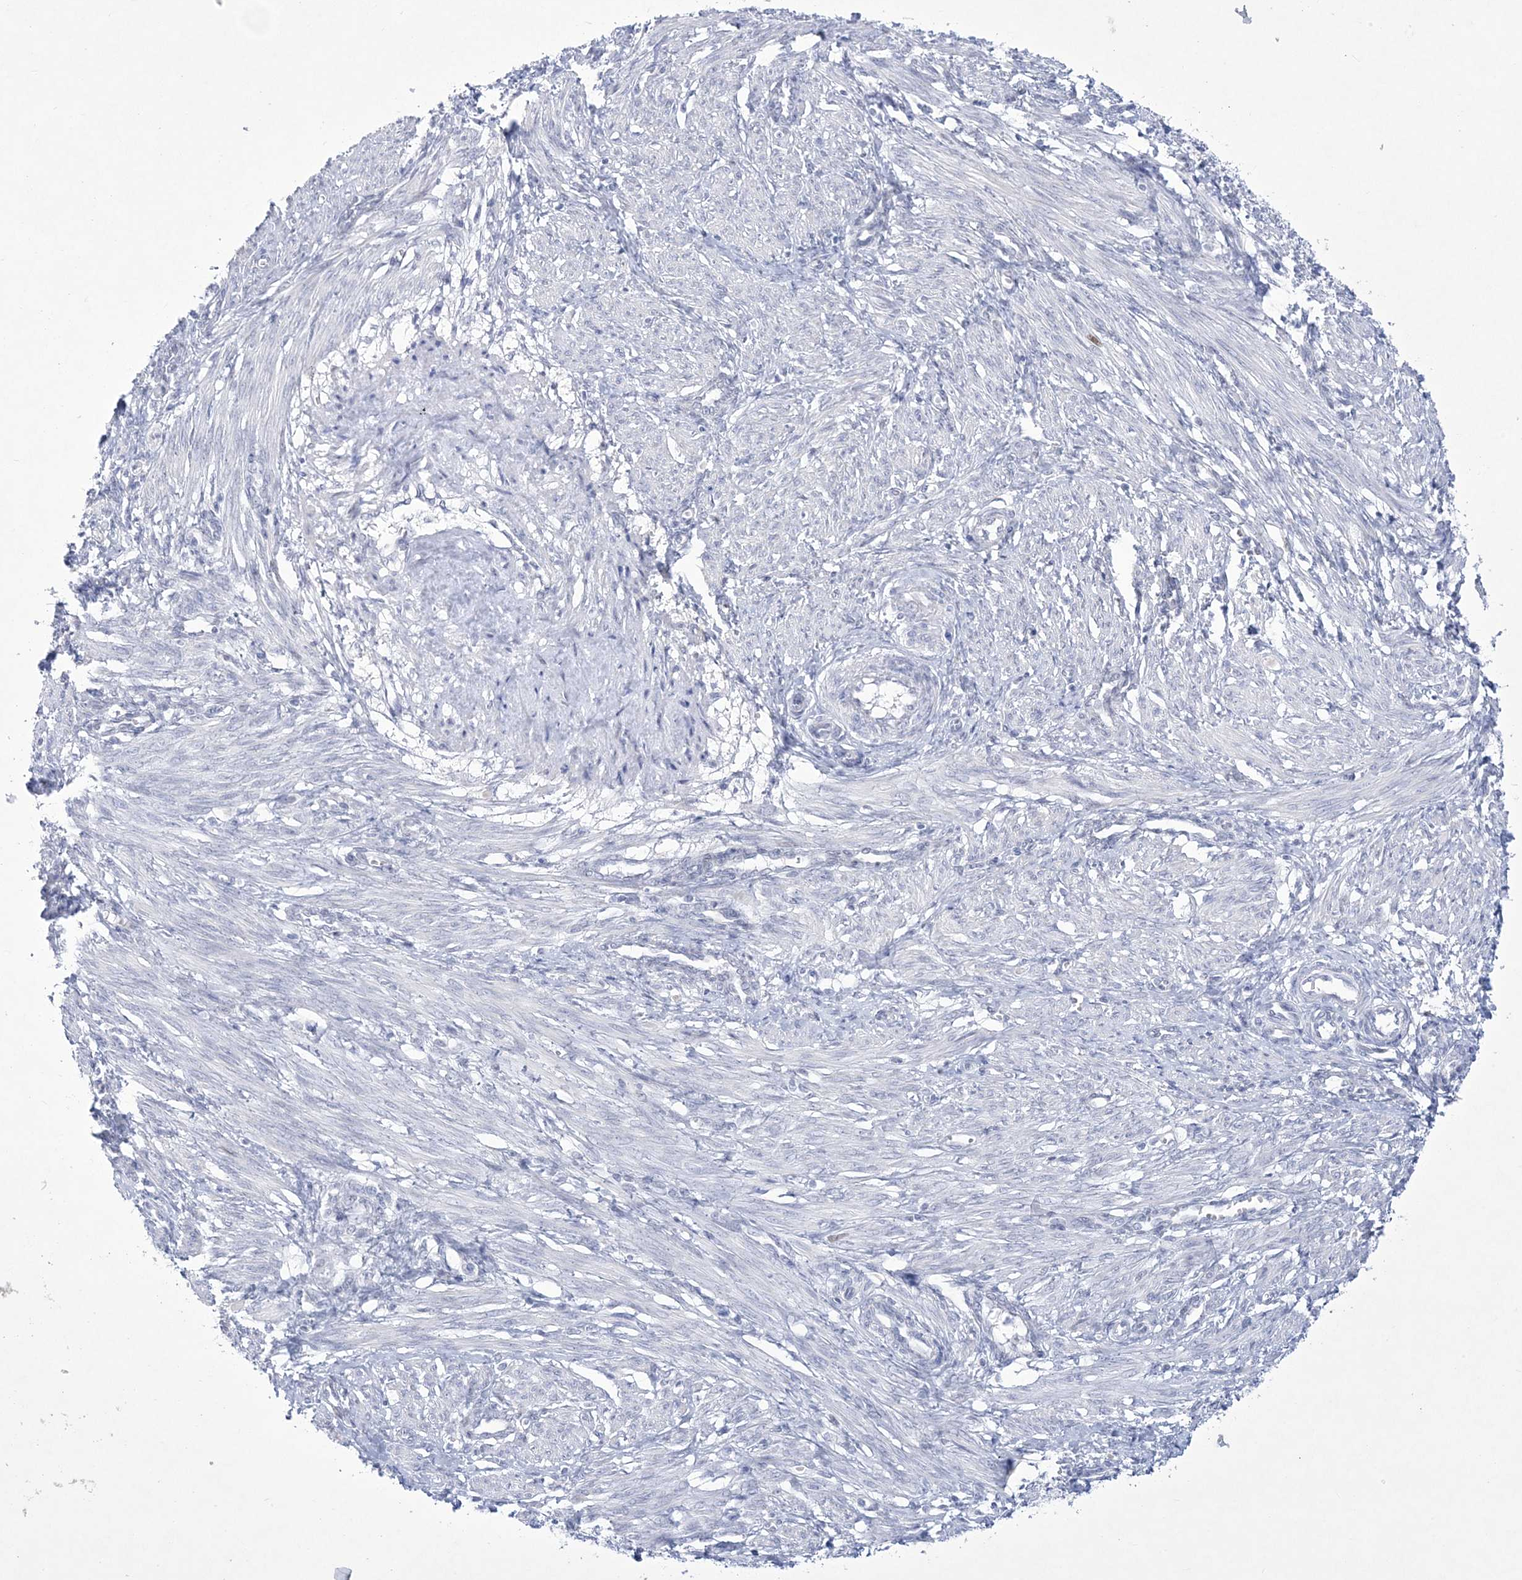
{"staining": {"intensity": "negative", "quantity": "none", "location": "none"}, "tissue": "smooth muscle", "cell_type": "Smooth muscle cells", "image_type": "normal", "snomed": [{"axis": "morphology", "description": "Normal tissue, NOS"}, {"axis": "topography", "description": "Endometrium"}], "caption": "Immunohistochemistry image of normal smooth muscle: human smooth muscle stained with DAB (3,3'-diaminobenzidine) shows no significant protein positivity in smooth muscle cells.", "gene": "WDR27", "patient": {"sex": "female", "age": 33}}